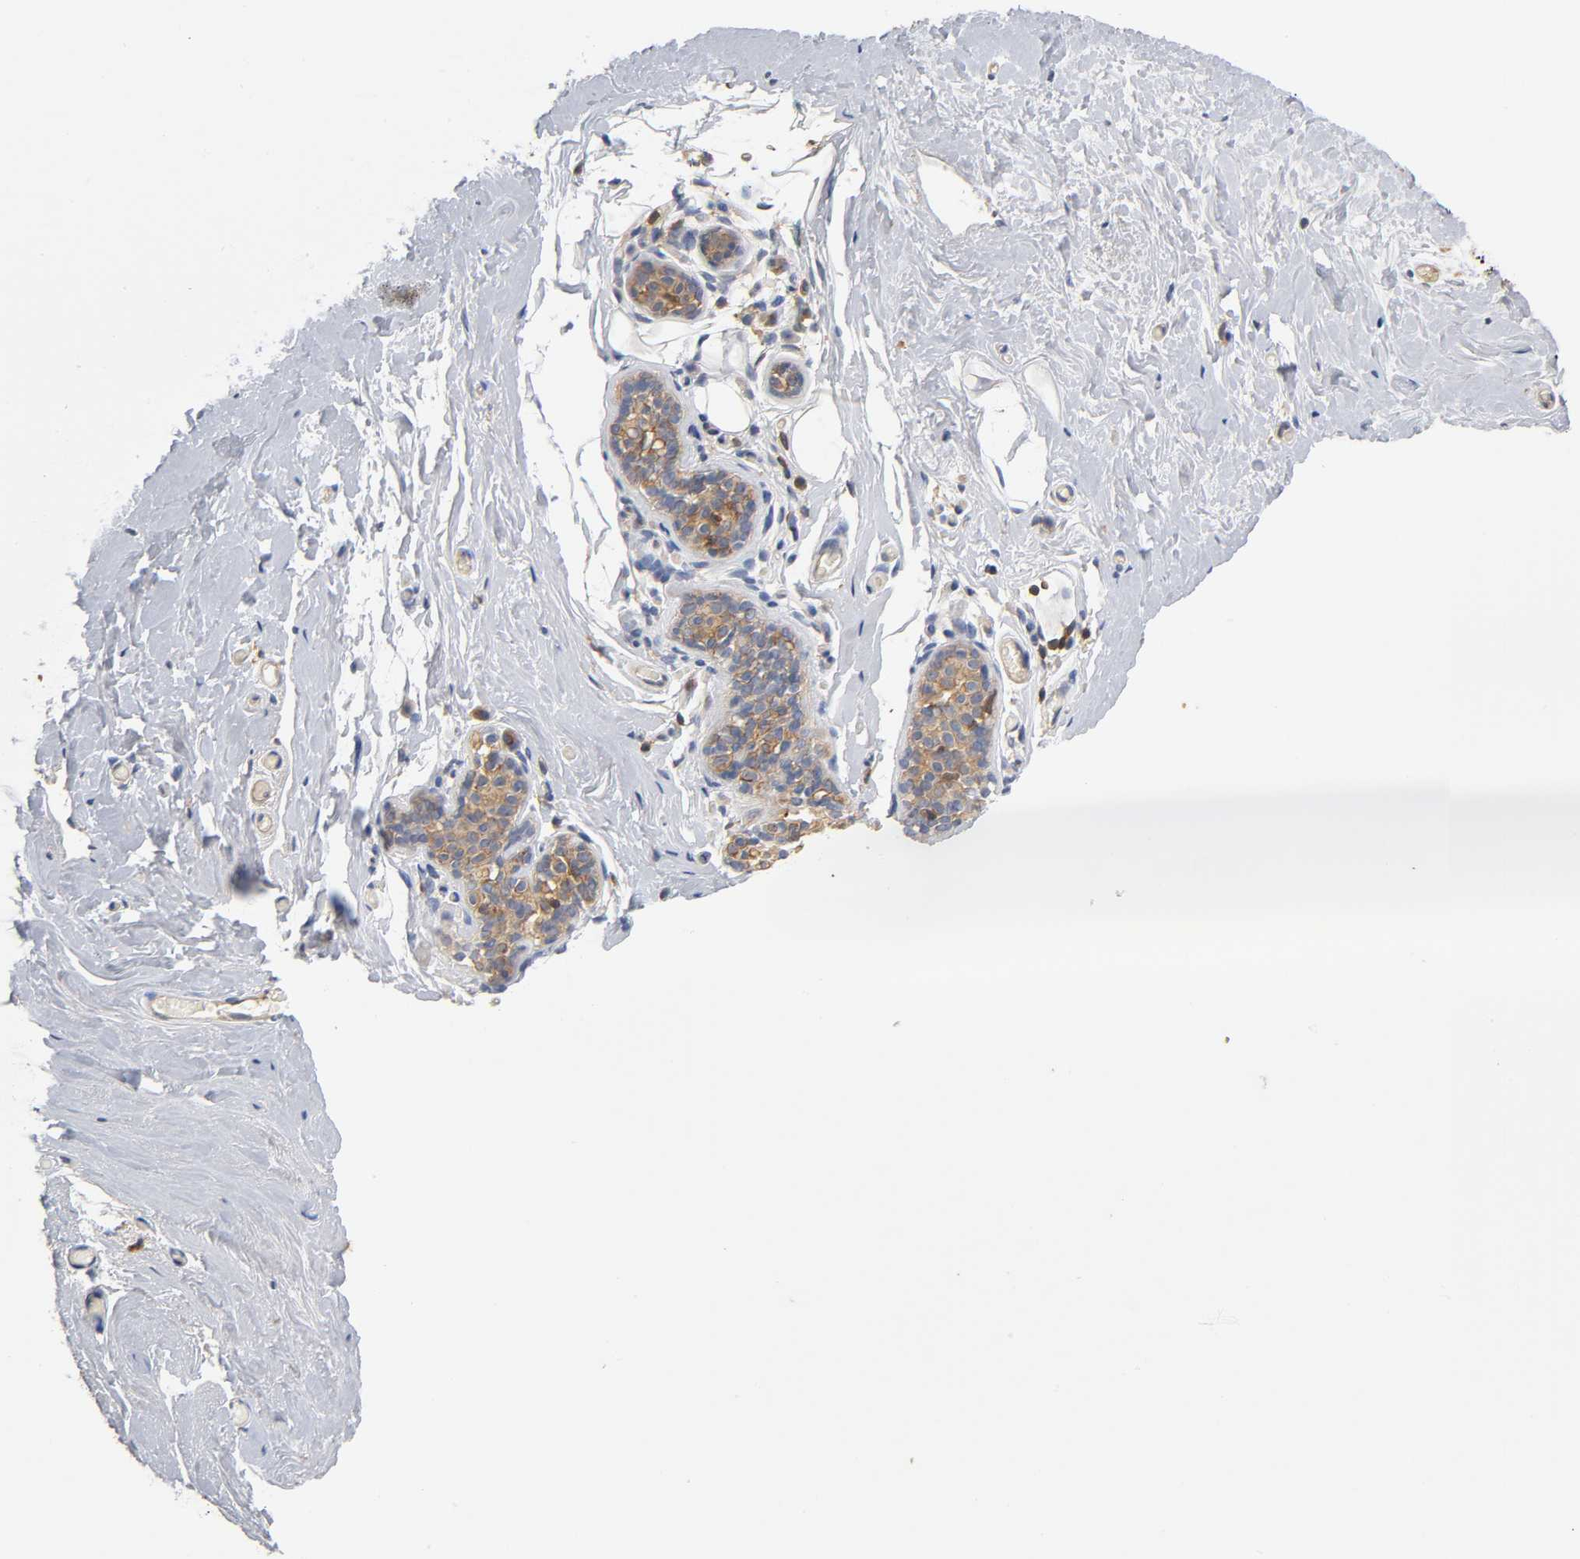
{"staining": {"intensity": "negative", "quantity": "none", "location": "none"}, "tissue": "breast", "cell_type": "Adipocytes", "image_type": "normal", "snomed": [{"axis": "morphology", "description": "Normal tissue, NOS"}, {"axis": "topography", "description": "Breast"}], "caption": "Breast was stained to show a protein in brown. There is no significant positivity in adipocytes. (DAB immunohistochemistry (IHC) visualized using brightfield microscopy, high magnification).", "gene": "ACTR2", "patient": {"sex": "female", "age": 75}}